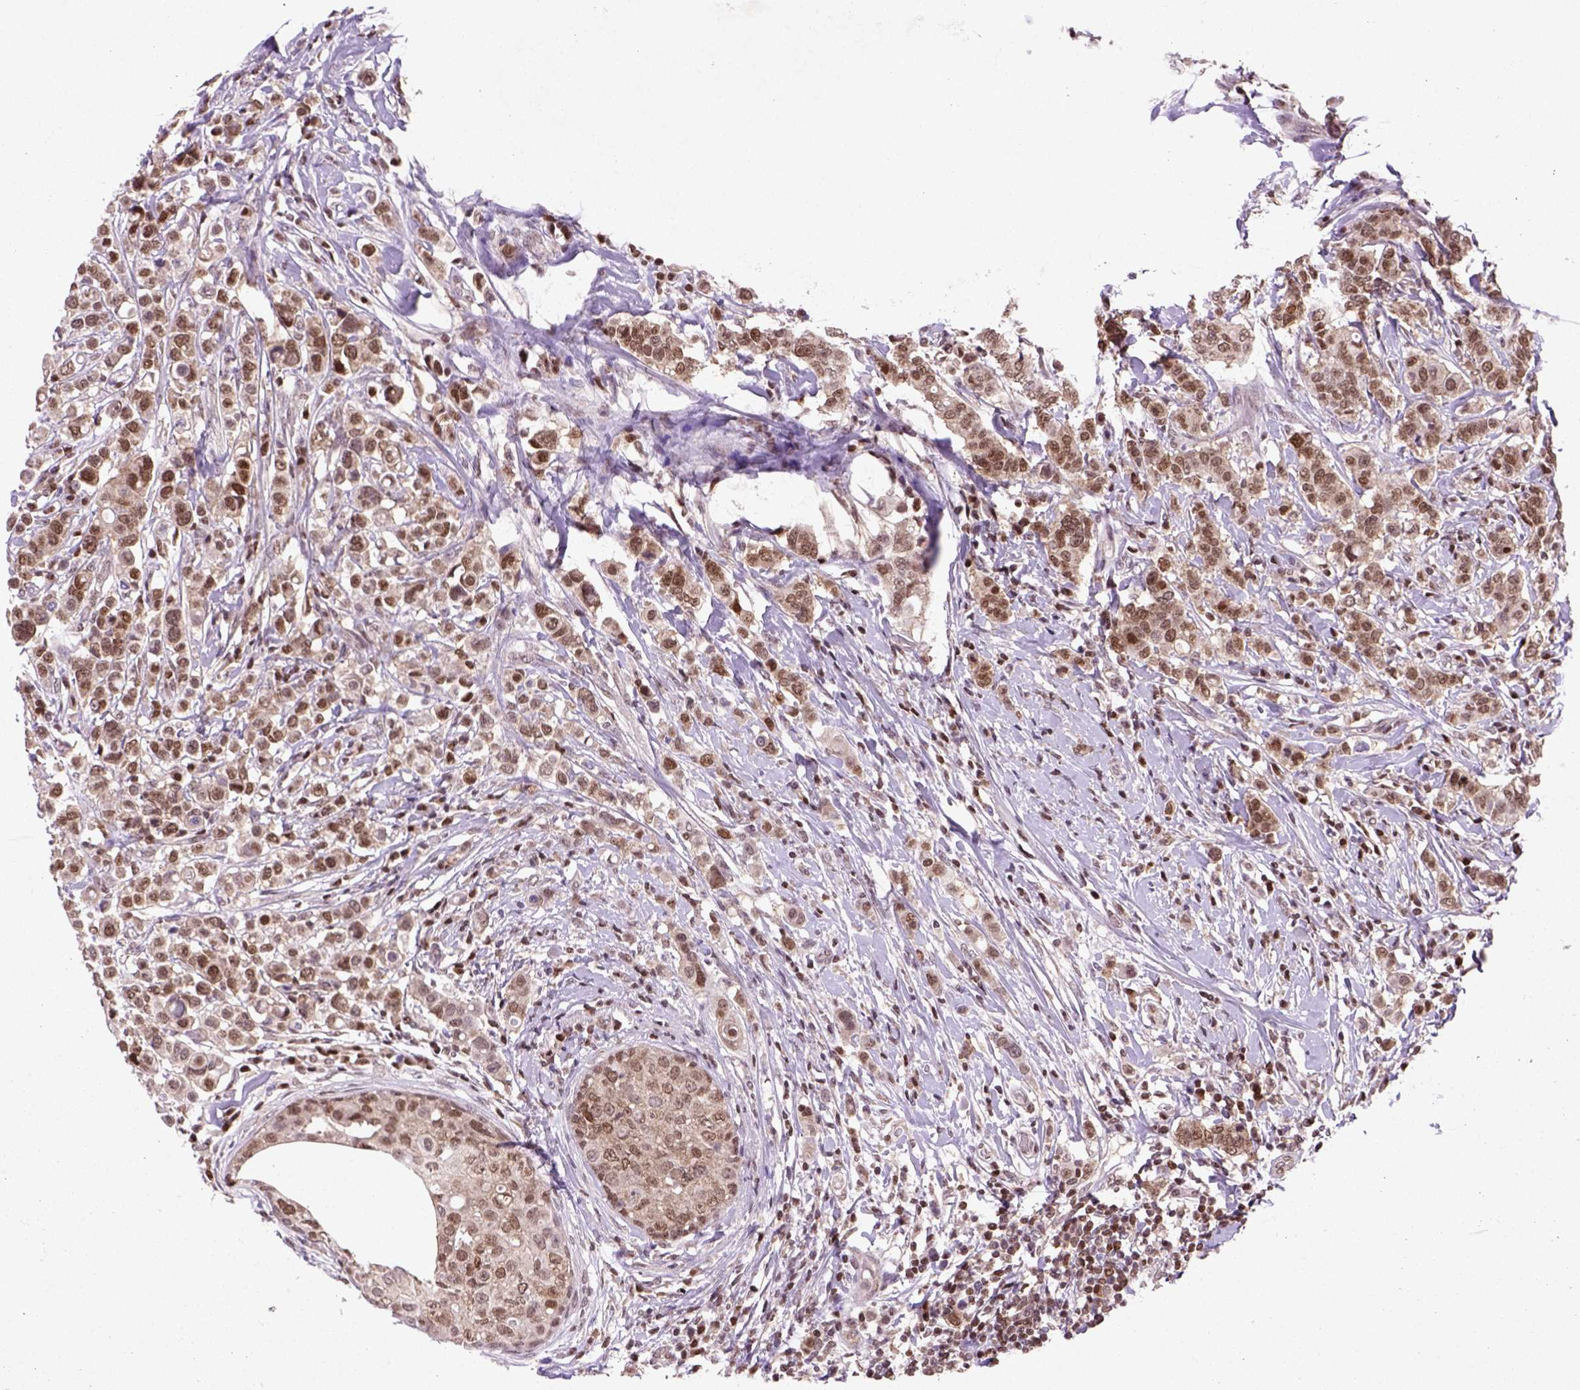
{"staining": {"intensity": "moderate", "quantity": ">75%", "location": "nuclear"}, "tissue": "breast cancer", "cell_type": "Tumor cells", "image_type": "cancer", "snomed": [{"axis": "morphology", "description": "Duct carcinoma"}, {"axis": "topography", "description": "Breast"}], "caption": "An image showing moderate nuclear positivity in about >75% of tumor cells in breast cancer (invasive ductal carcinoma), as visualized by brown immunohistochemical staining.", "gene": "MGMT", "patient": {"sex": "female", "age": 27}}